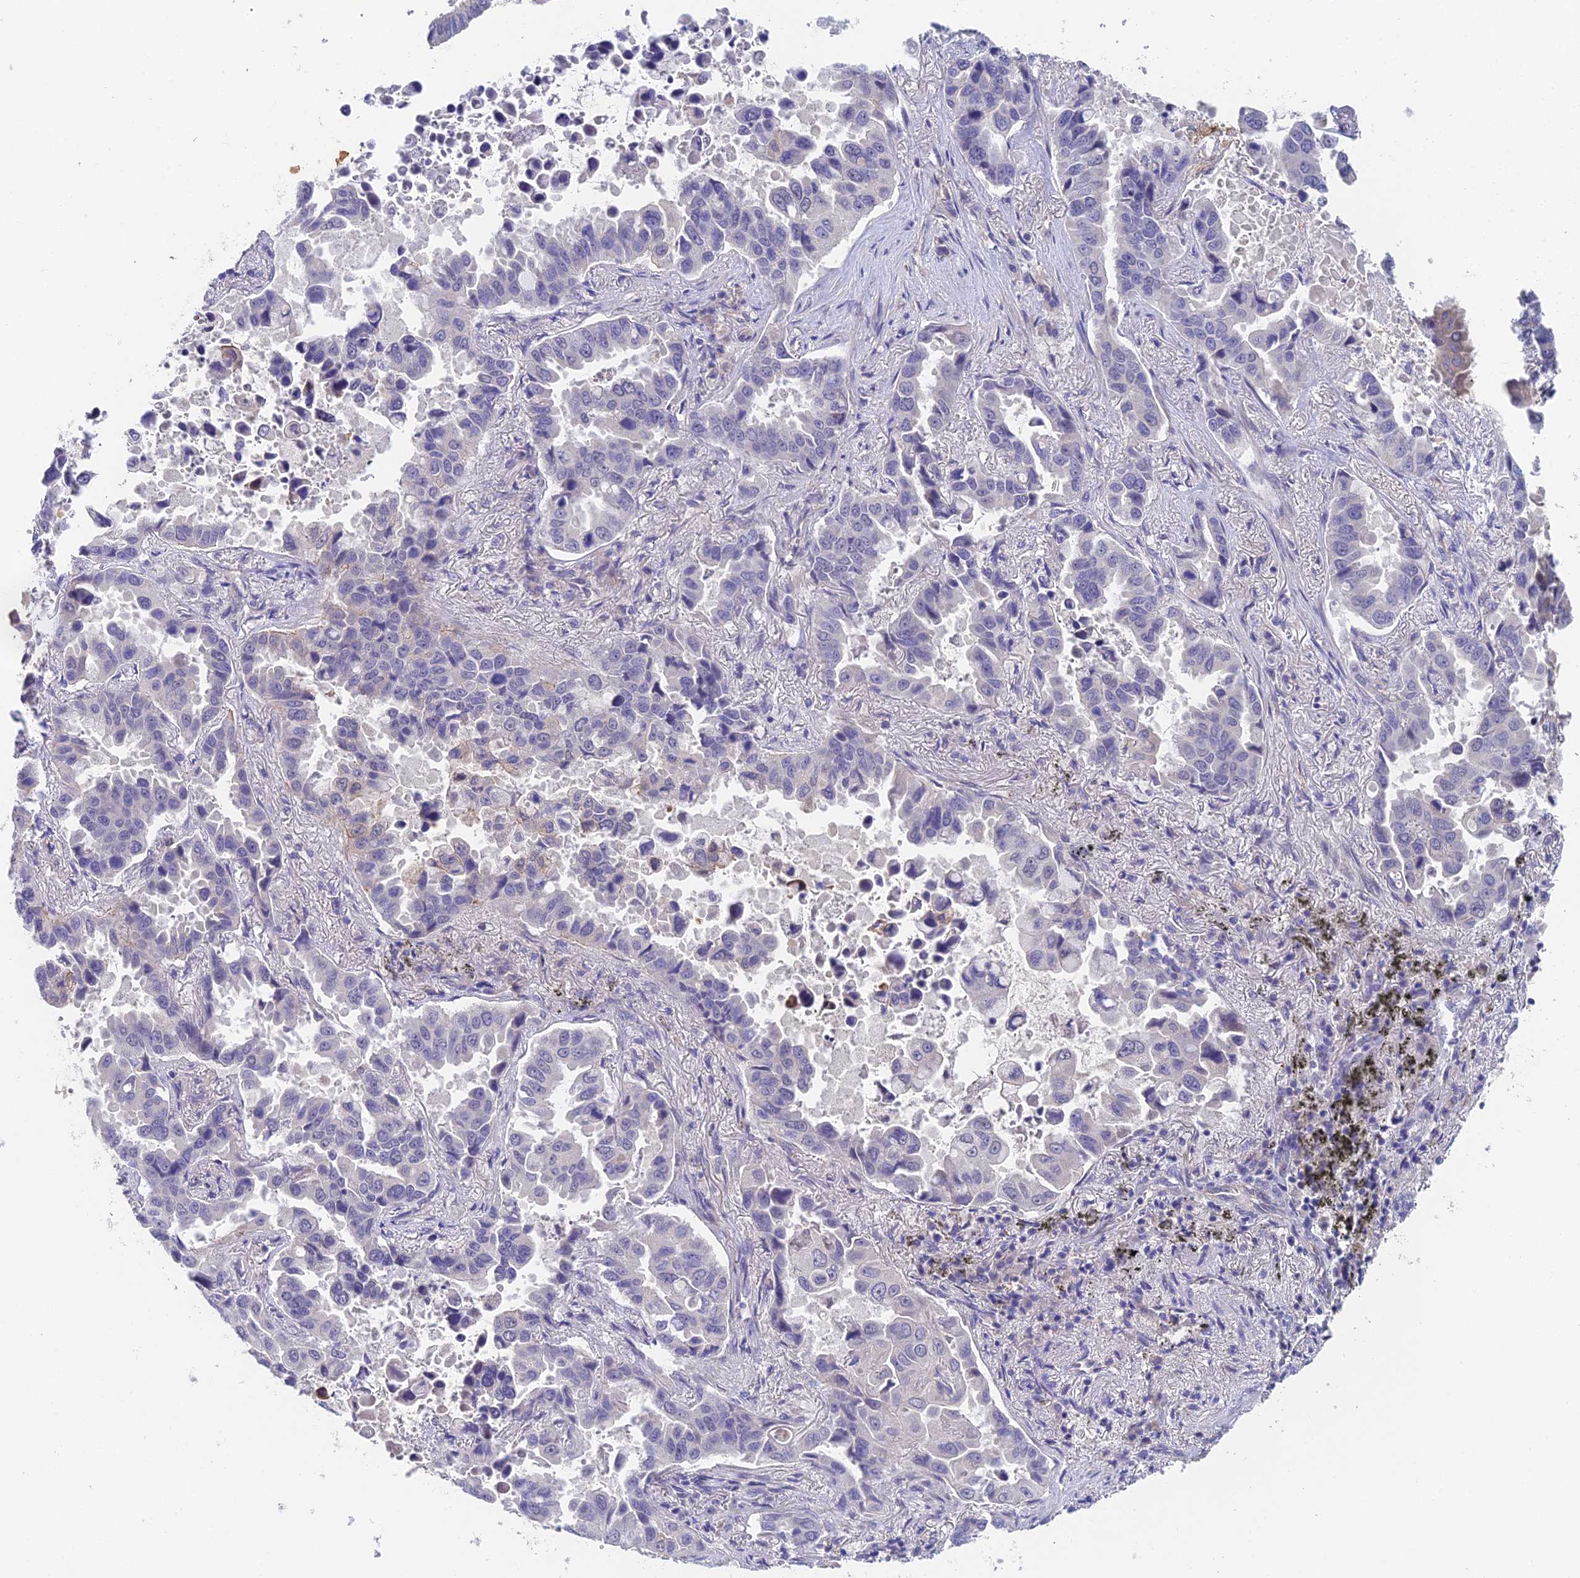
{"staining": {"intensity": "negative", "quantity": "none", "location": "none"}, "tissue": "lung cancer", "cell_type": "Tumor cells", "image_type": "cancer", "snomed": [{"axis": "morphology", "description": "Adenocarcinoma, NOS"}, {"axis": "topography", "description": "Lung"}], "caption": "An immunohistochemistry histopathology image of adenocarcinoma (lung) is shown. There is no staining in tumor cells of adenocarcinoma (lung).", "gene": "ADAMTS13", "patient": {"sex": "male", "age": 64}}